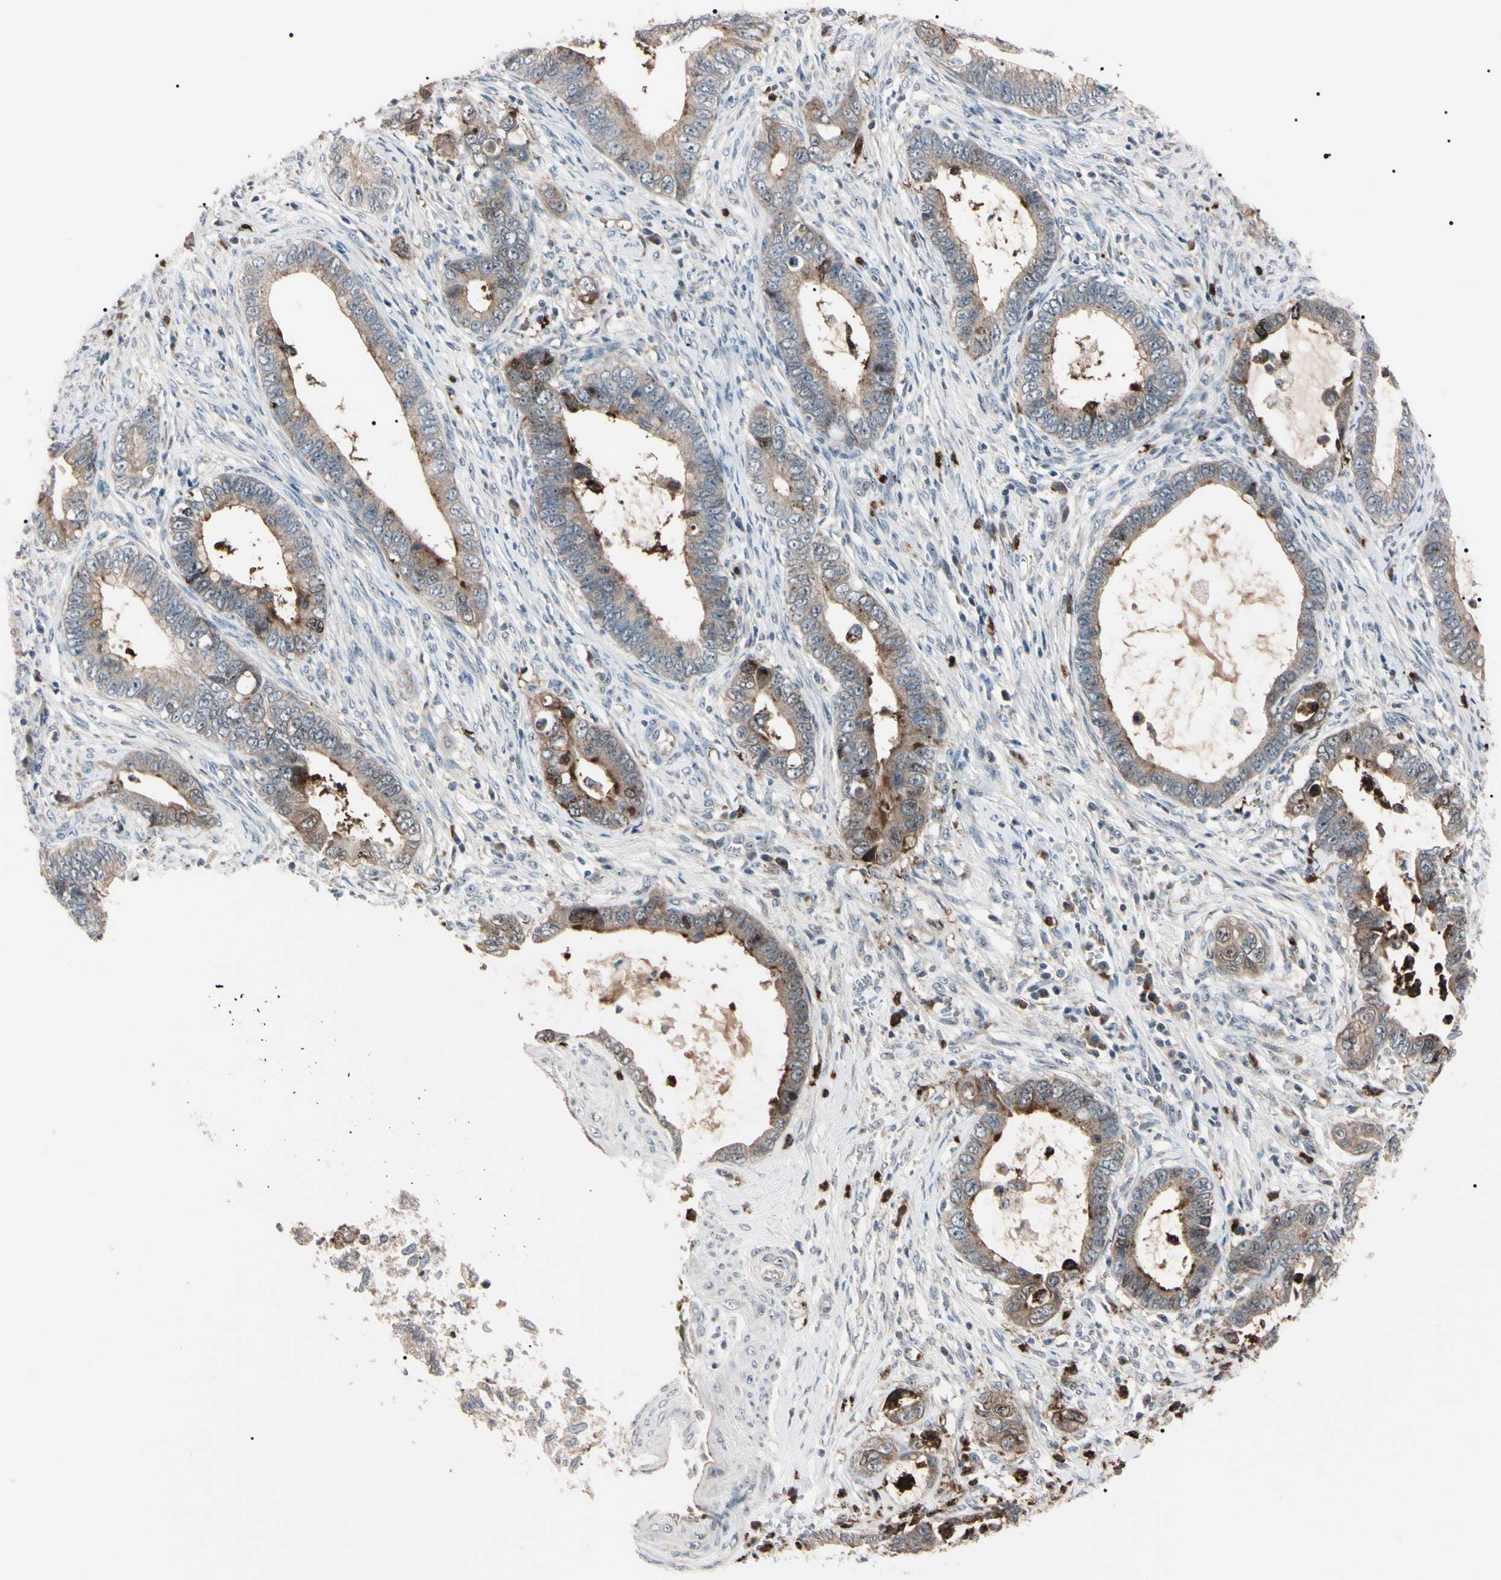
{"staining": {"intensity": "moderate", "quantity": "25%-75%", "location": "cytoplasmic/membranous"}, "tissue": "cervical cancer", "cell_type": "Tumor cells", "image_type": "cancer", "snomed": [{"axis": "morphology", "description": "Adenocarcinoma, NOS"}, {"axis": "topography", "description": "Cervix"}], "caption": "There is medium levels of moderate cytoplasmic/membranous expression in tumor cells of cervical cancer, as demonstrated by immunohistochemical staining (brown color).", "gene": "TRAF5", "patient": {"sex": "female", "age": 44}}